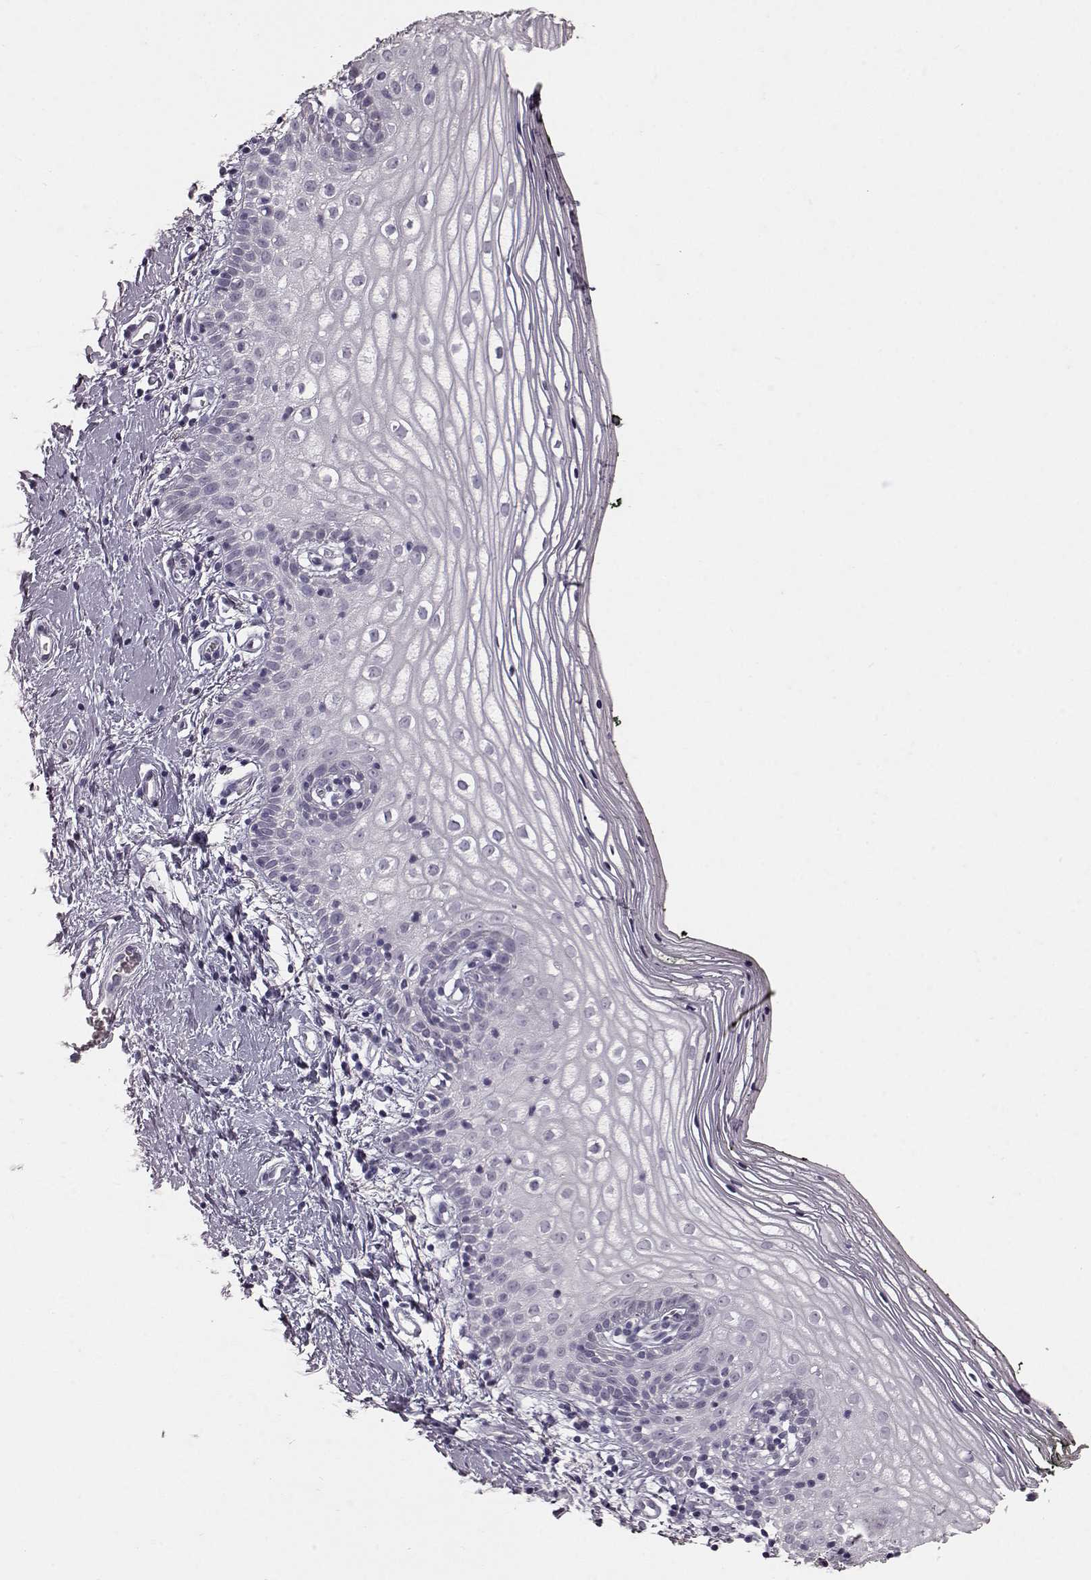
{"staining": {"intensity": "negative", "quantity": "none", "location": "none"}, "tissue": "vagina", "cell_type": "Squamous epithelial cells", "image_type": "normal", "snomed": [{"axis": "morphology", "description": "Normal tissue, NOS"}, {"axis": "topography", "description": "Vagina"}], "caption": "IHC micrograph of benign vagina: vagina stained with DAB demonstrates no significant protein expression in squamous epithelial cells.", "gene": "FUT4", "patient": {"sex": "female", "age": 47}}